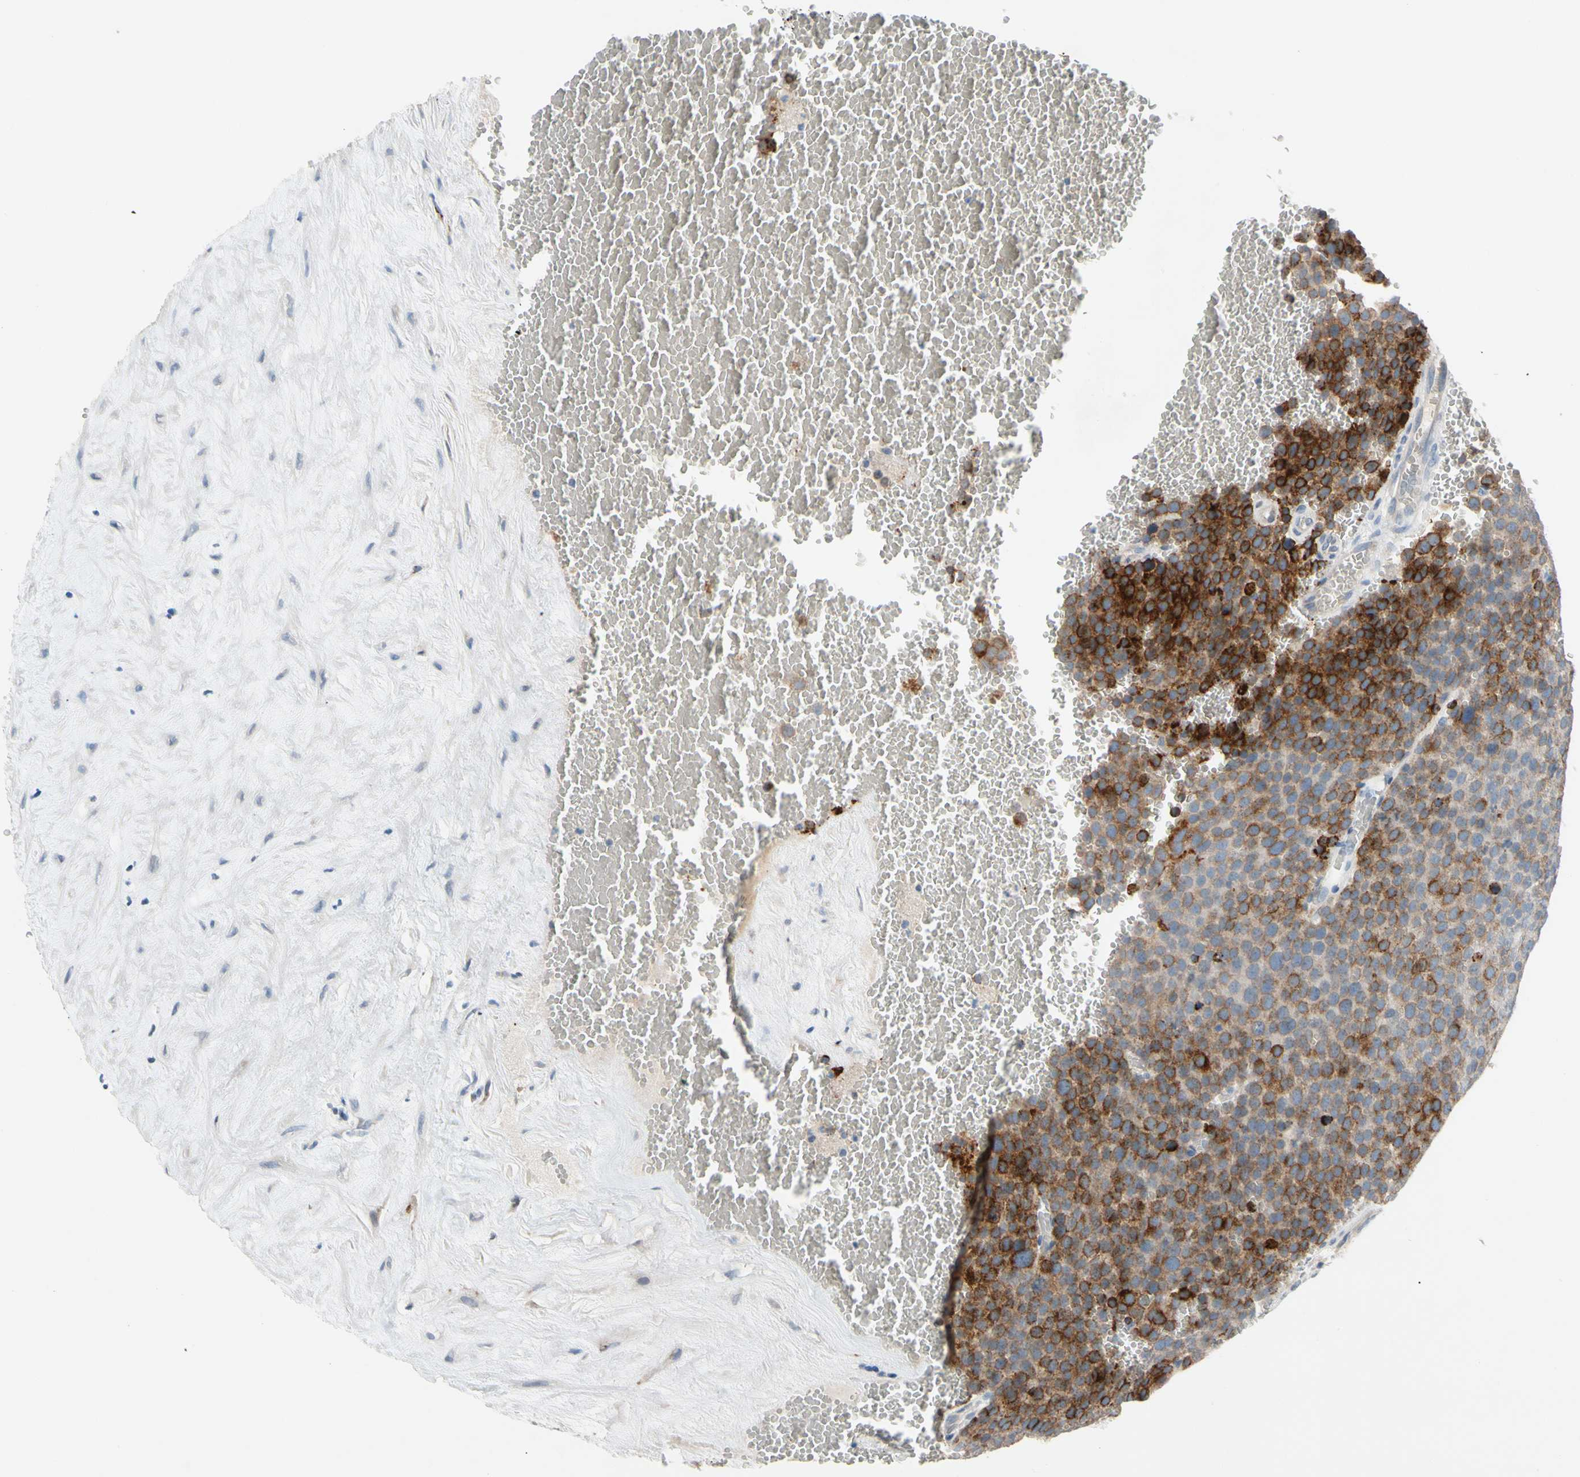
{"staining": {"intensity": "strong", "quantity": "25%-75%", "location": "cytoplasmic/membranous"}, "tissue": "testis cancer", "cell_type": "Tumor cells", "image_type": "cancer", "snomed": [{"axis": "morphology", "description": "Seminoma, NOS"}, {"axis": "topography", "description": "Testis"}], "caption": "Immunohistochemistry (IHC) micrograph of neoplastic tissue: human testis cancer (seminoma) stained using IHC reveals high levels of strong protein expression localized specifically in the cytoplasmic/membranous of tumor cells, appearing as a cytoplasmic/membranous brown color.", "gene": "PIP5K1B", "patient": {"sex": "male", "age": 71}}